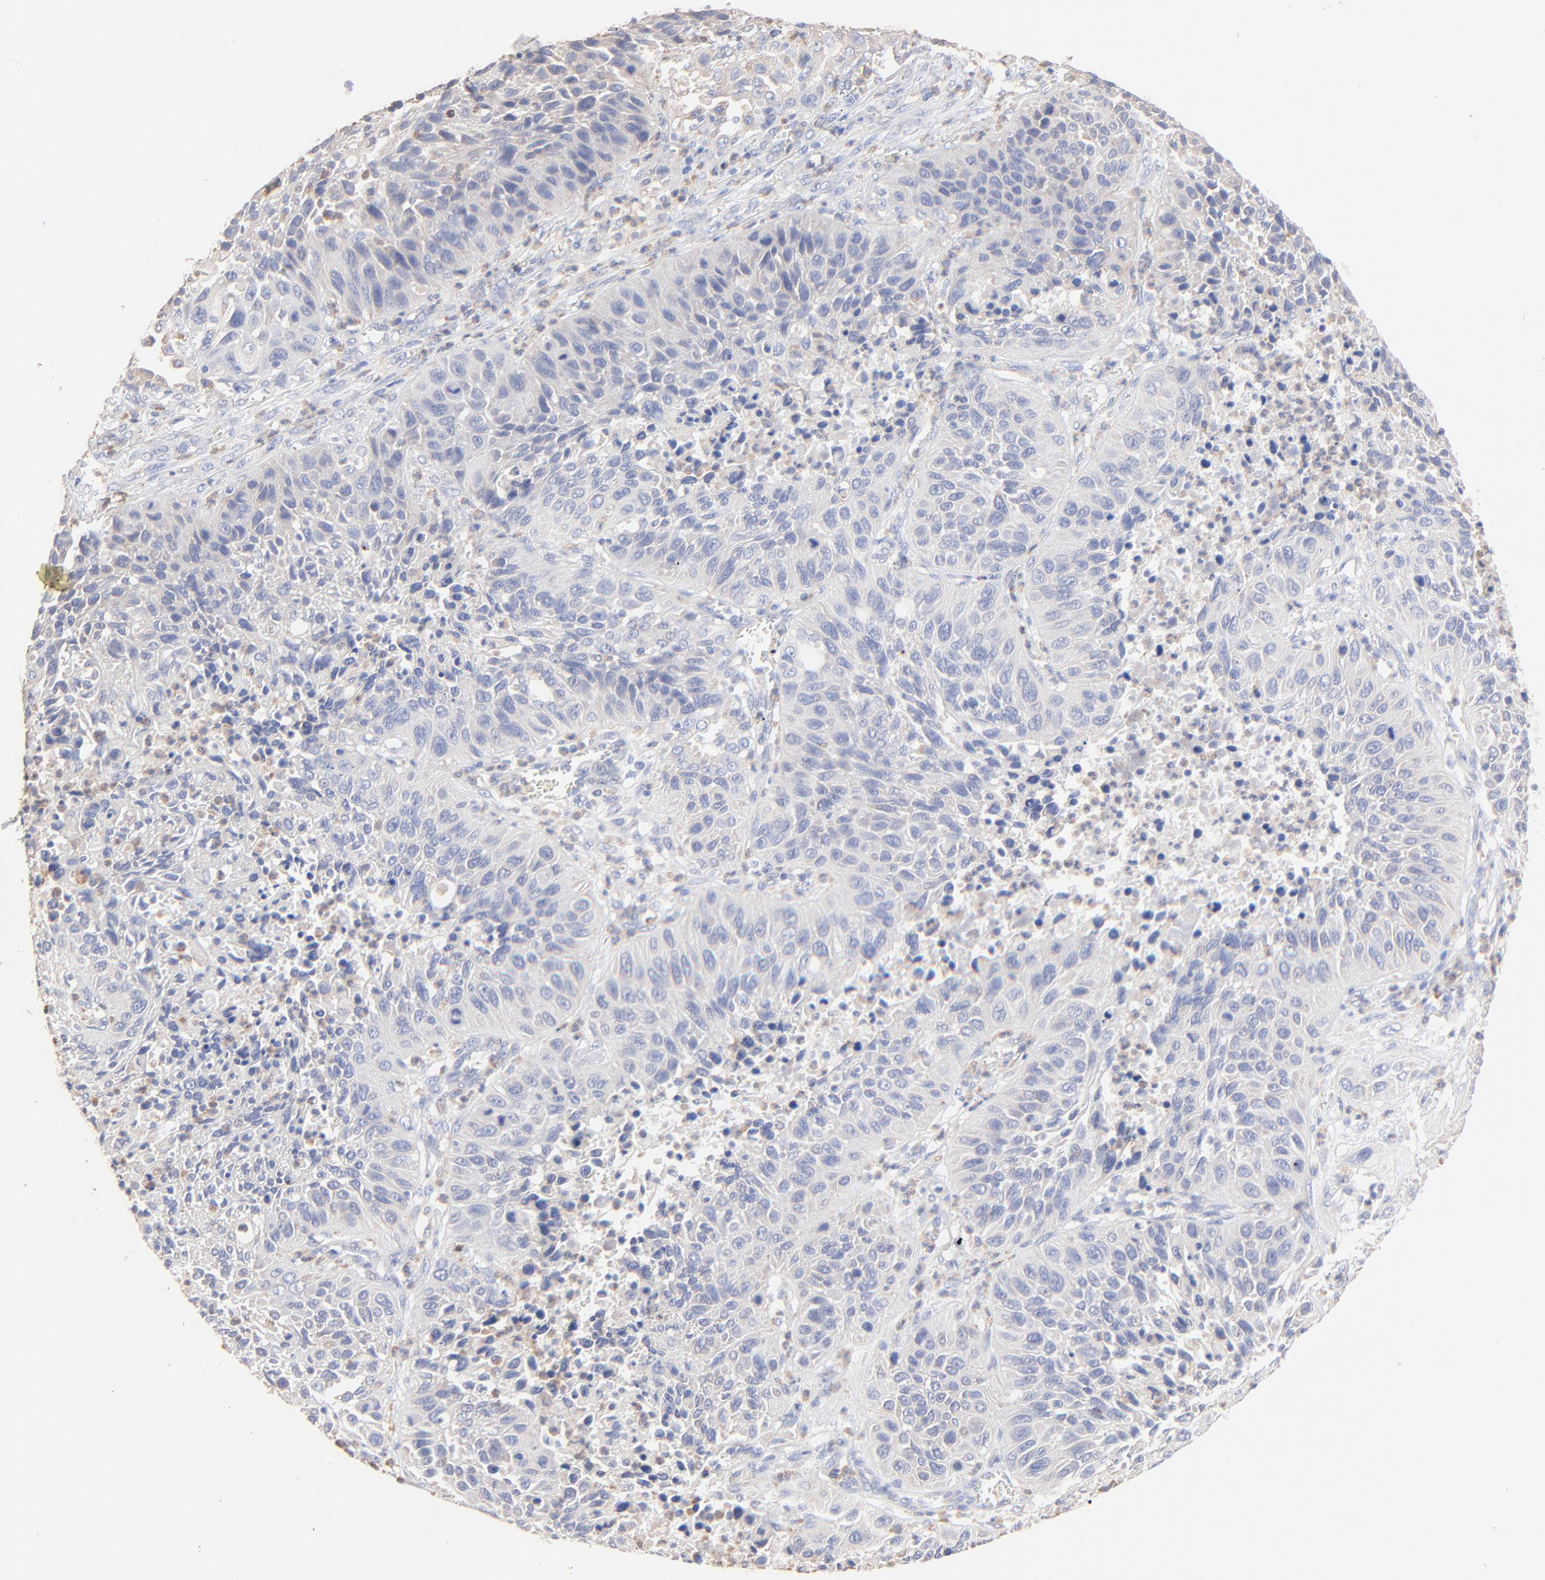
{"staining": {"intensity": "negative", "quantity": "none", "location": "none"}, "tissue": "lung cancer", "cell_type": "Tumor cells", "image_type": "cancer", "snomed": [{"axis": "morphology", "description": "Squamous cell carcinoma, NOS"}, {"axis": "topography", "description": "Lung"}], "caption": "Human lung squamous cell carcinoma stained for a protein using immunohistochemistry shows no staining in tumor cells.", "gene": "PPFIBP2", "patient": {"sex": "female", "age": 76}}